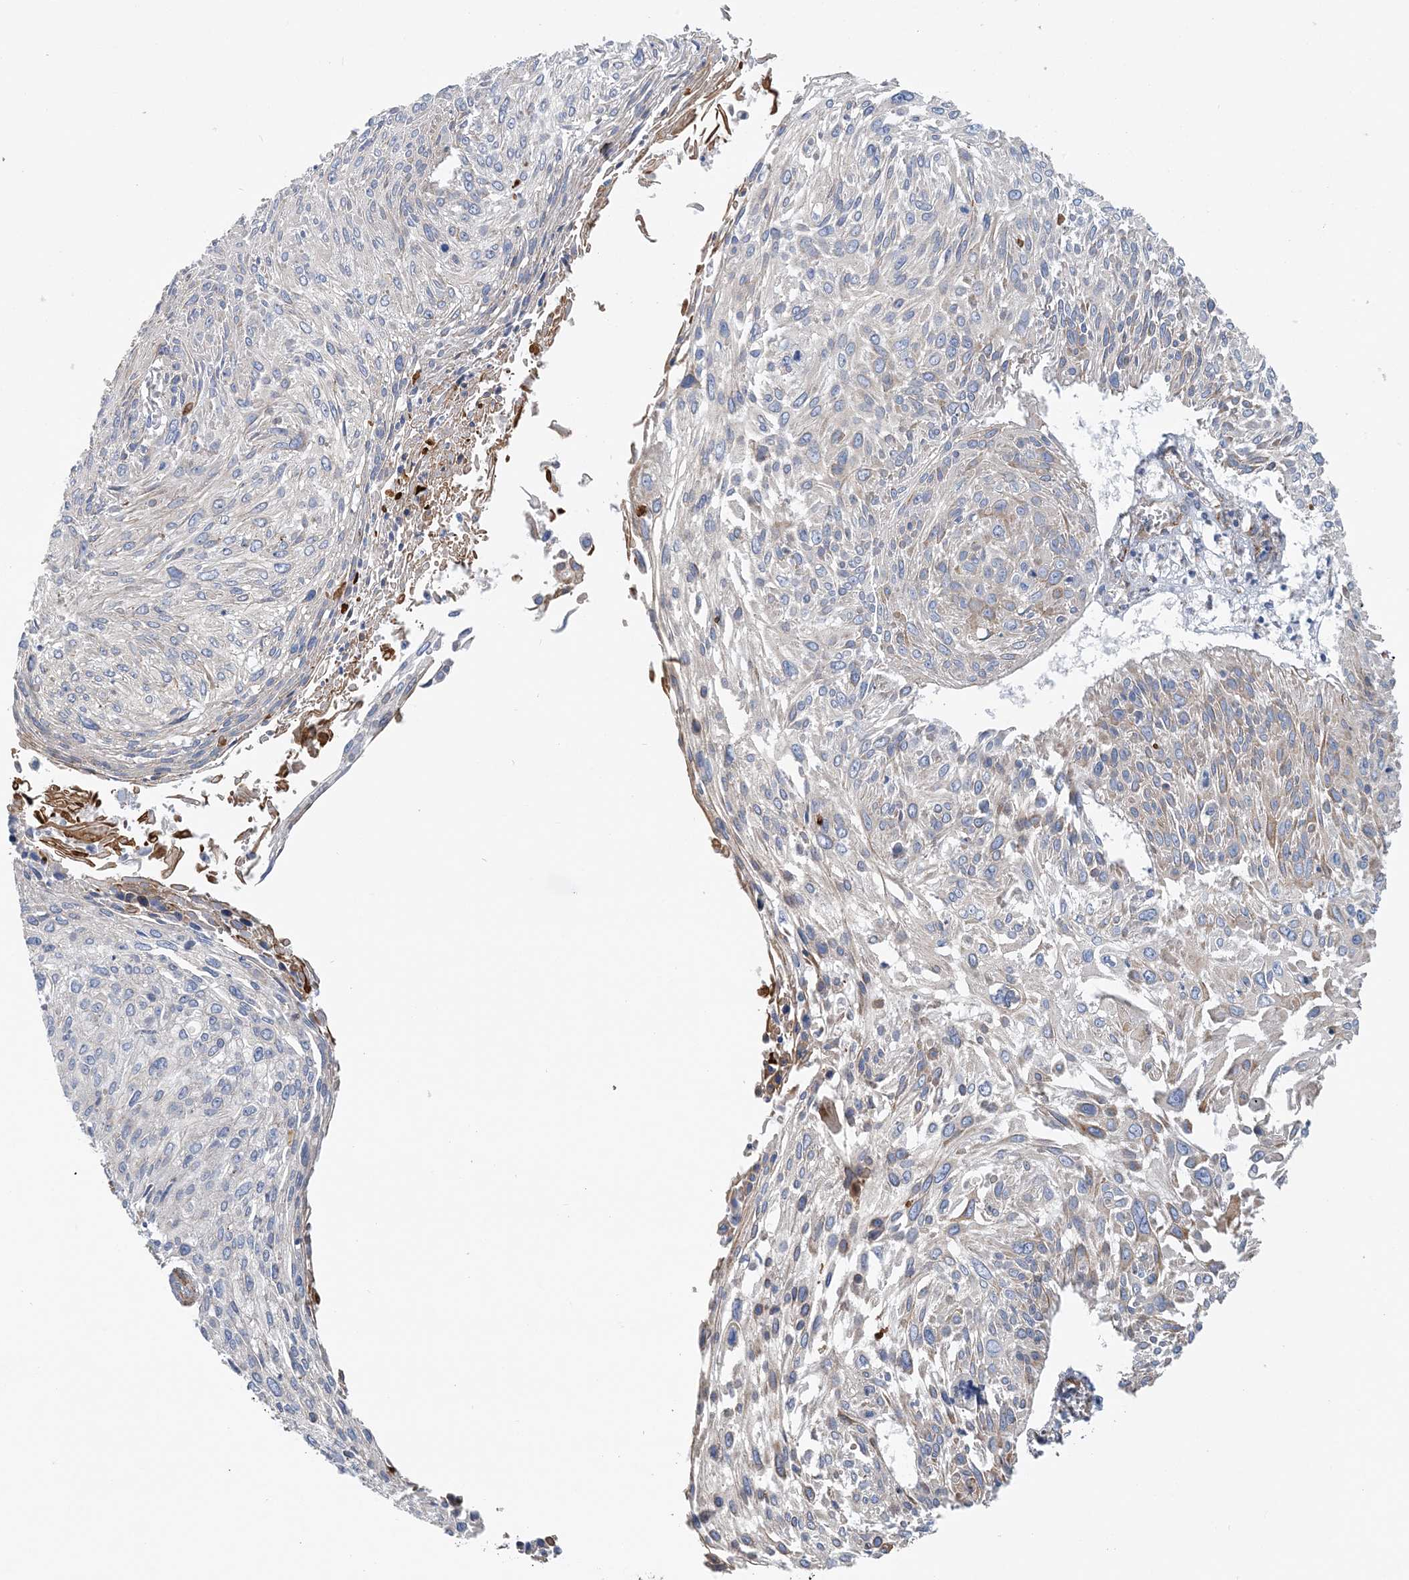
{"staining": {"intensity": "weak", "quantity": "<25%", "location": "cytoplasmic/membranous"}, "tissue": "cervical cancer", "cell_type": "Tumor cells", "image_type": "cancer", "snomed": [{"axis": "morphology", "description": "Squamous cell carcinoma, NOS"}, {"axis": "topography", "description": "Cervix"}], "caption": "Immunohistochemistry (IHC) photomicrograph of neoplastic tissue: human squamous cell carcinoma (cervical) stained with DAB (3,3'-diaminobenzidine) displays no significant protein positivity in tumor cells.", "gene": "CALHM5", "patient": {"sex": "female", "age": 51}}